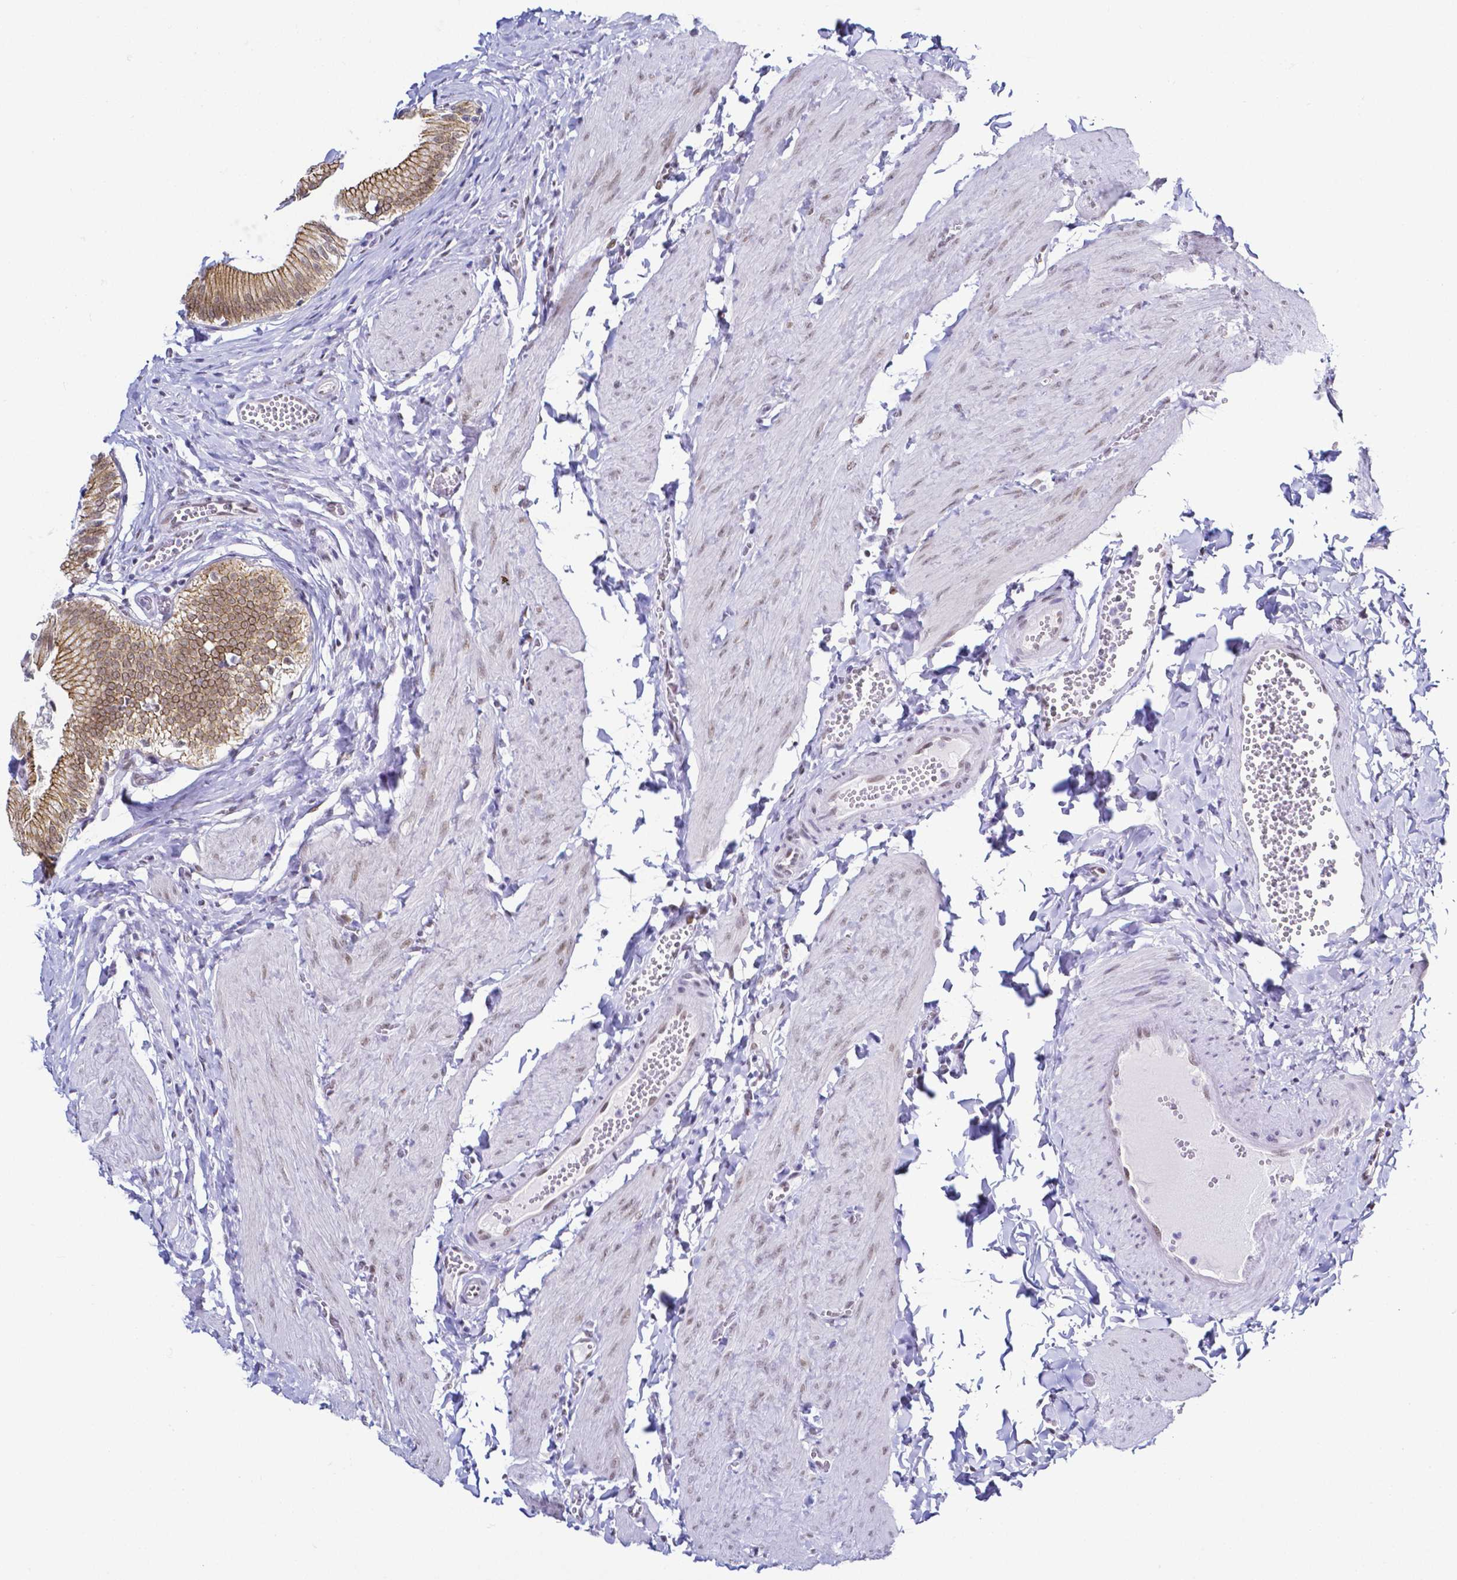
{"staining": {"intensity": "moderate", "quantity": "25%-75%", "location": "cytoplasmic/membranous"}, "tissue": "gallbladder", "cell_type": "Glandular cells", "image_type": "normal", "snomed": [{"axis": "morphology", "description": "Normal tissue, NOS"}, {"axis": "topography", "description": "Gallbladder"}, {"axis": "topography", "description": "Peripheral nerve tissue"}], "caption": "A brown stain highlights moderate cytoplasmic/membranous positivity of a protein in glandular cells of unremarkable human gallbladder. (Stains: DAB in brown, nuclei in blue, Microscopy: brightfield microscopy at high magnification).", "gene": "FAM83G", "patient": {"sex": "male", "age": 17}}